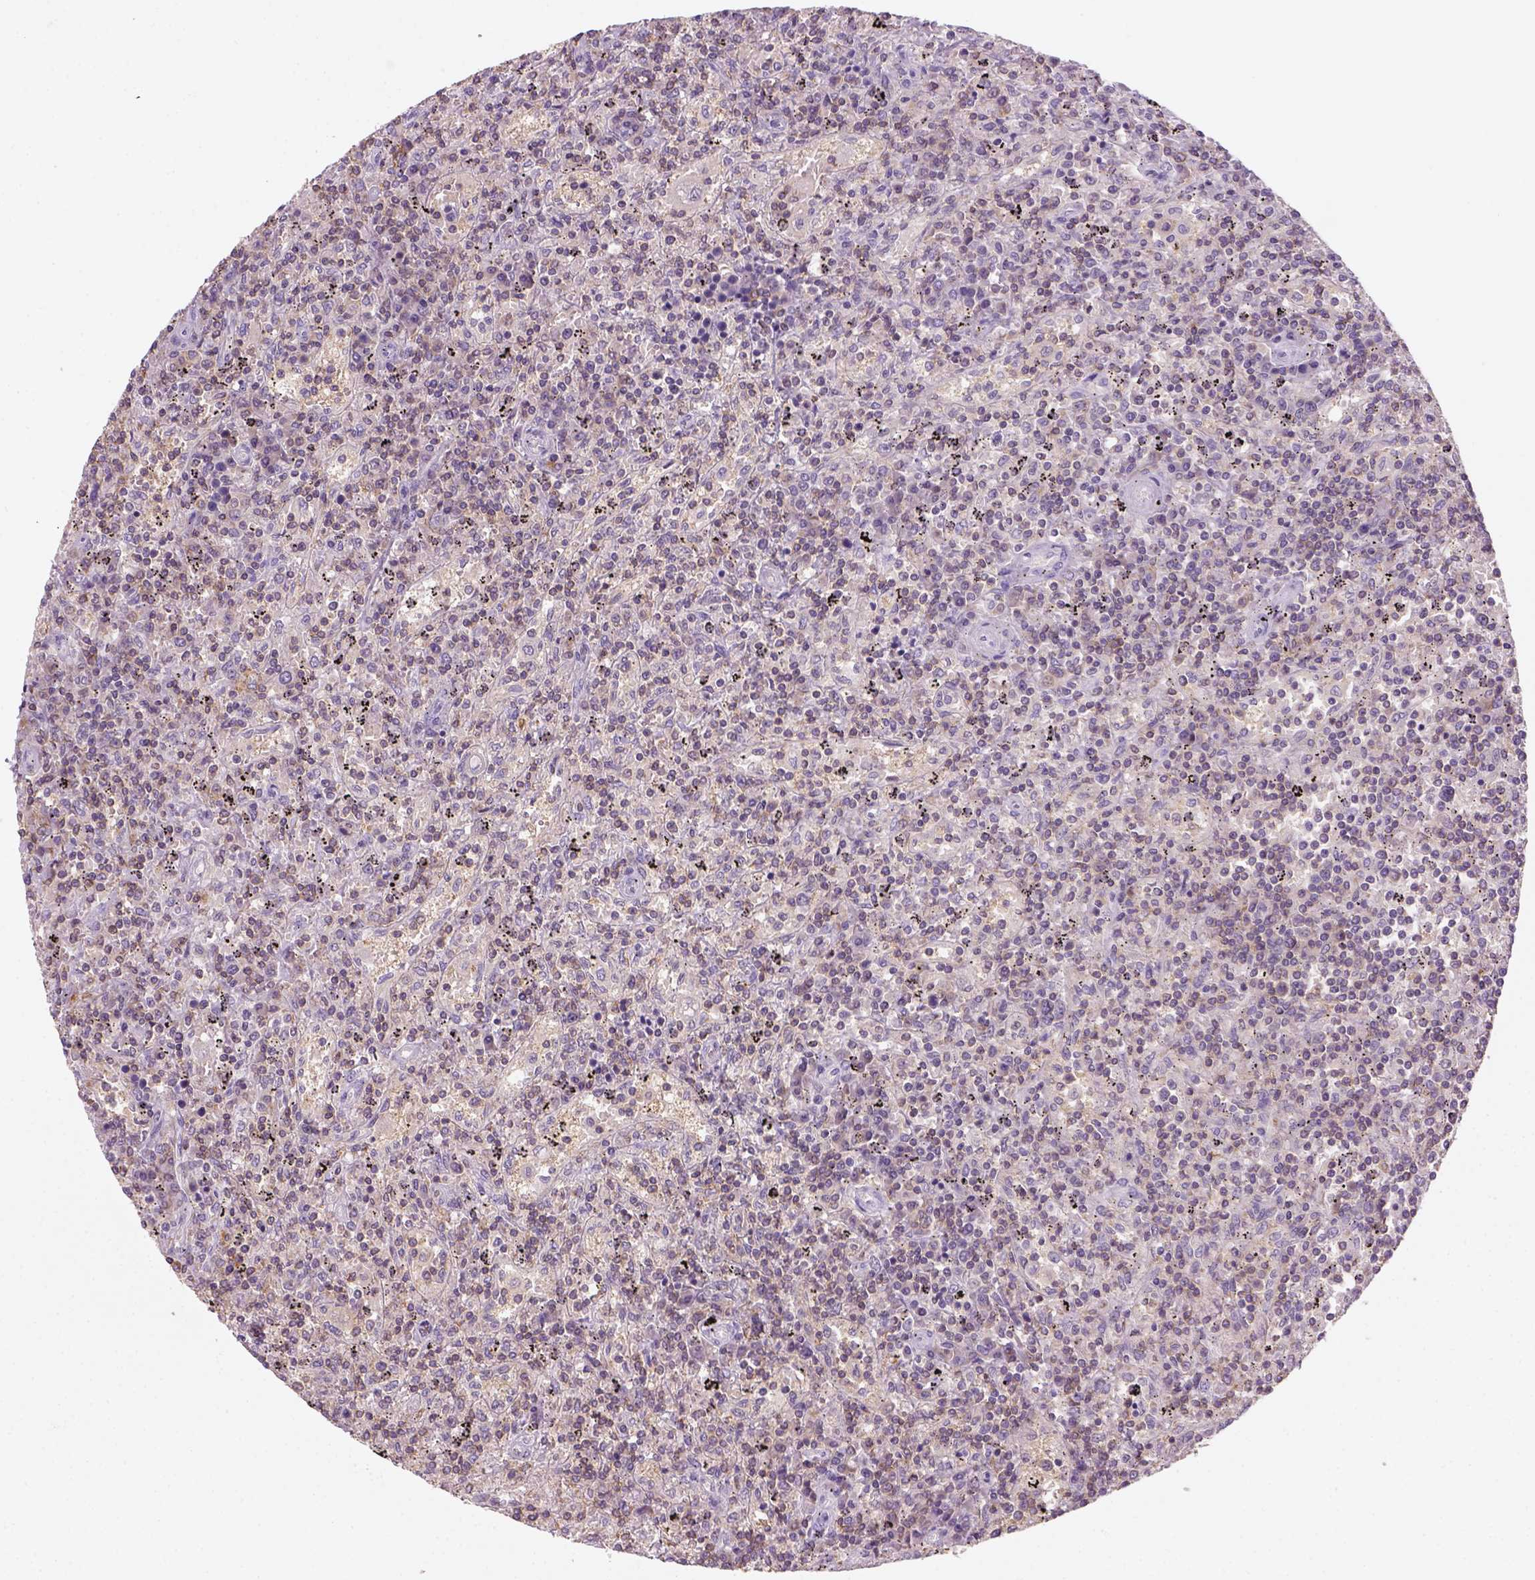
{"staining": {"intensity": "negative", "quantity": "none", "location": "none"}, "tissue": "lymphoma", "cell_type": "Tumor cells", "image_type": "cancer", "snomed": [{"axis": "morphology", "description": "Malignant lymphoma, non-Hodgkin's type, Low grade"}, {"axis": "topography", "description": "Spleen"}], "caption": "Immunohistochemistry (IHC) micrograph of human malignant lymphoma, non-Hodgkin's type (low-grade) stained for a protein (brown), which displays no expression in tumor cells.", "gene": "GOT1", "patient": {"sex": "male", "age": 62}}